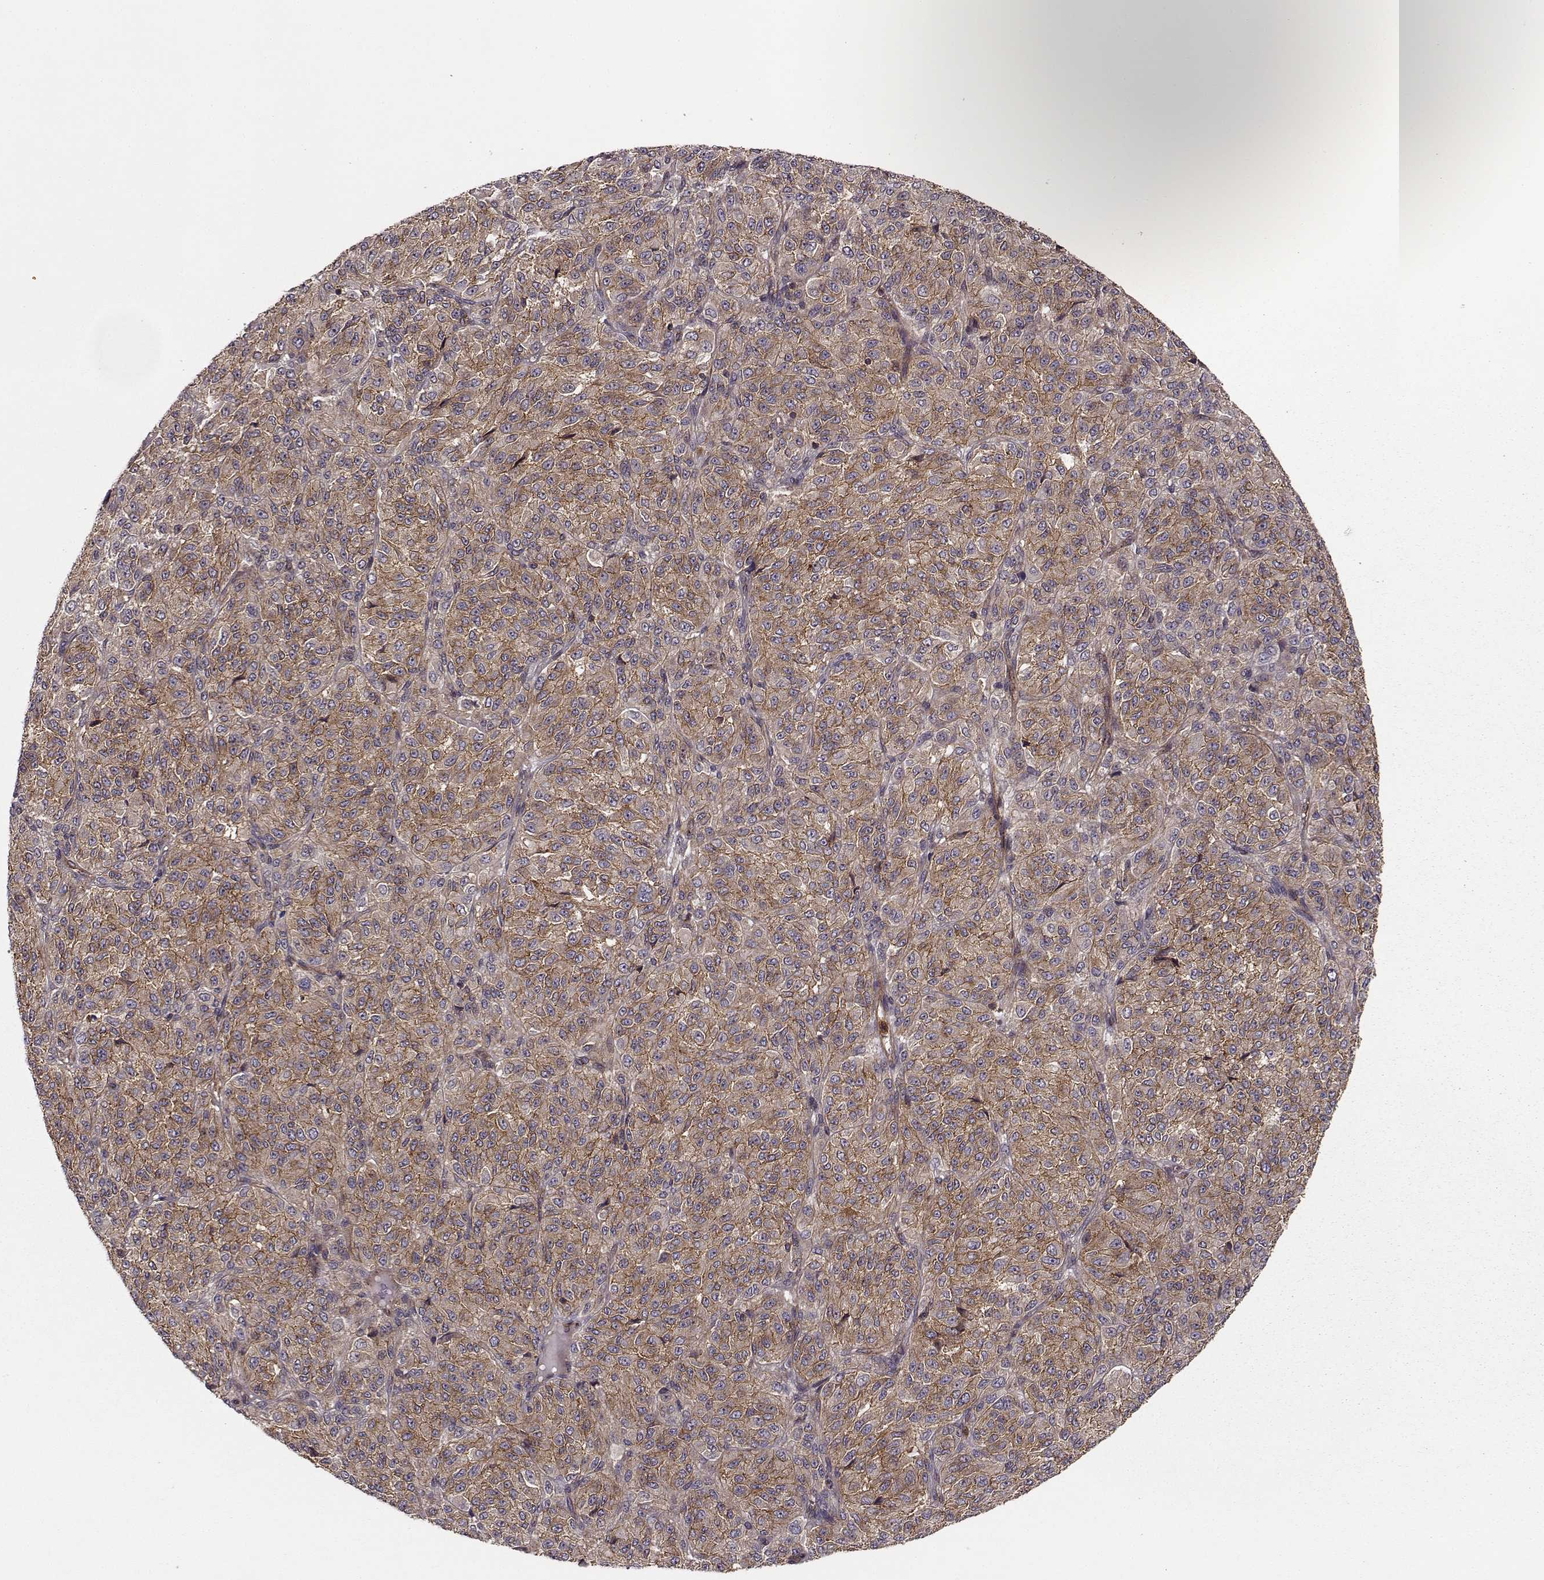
{"staining": {"intensity": "moderate", "quantity": ">75%", "location": "cytoplasmic/membranous"}, "tissue": "melanoma", "cell_type": "Tumor cells", "image_type": "cancer", "snomed": [{"axis": "morphology", "description": "Malignant melanoma, Metastatic site"}, {"axis": "topography", "description": "Brain"}], "caption": "High-magnification brightfield microscopy of melanoma stained with DAB (brown) and counterstained with hematoxylin (blue). tumor cells exhibit moderate cytoplasmic/membranous staining is present in about>75% of cells.", "gene": "IFRD2", "patient": {"sex": "female", "age": 56}}